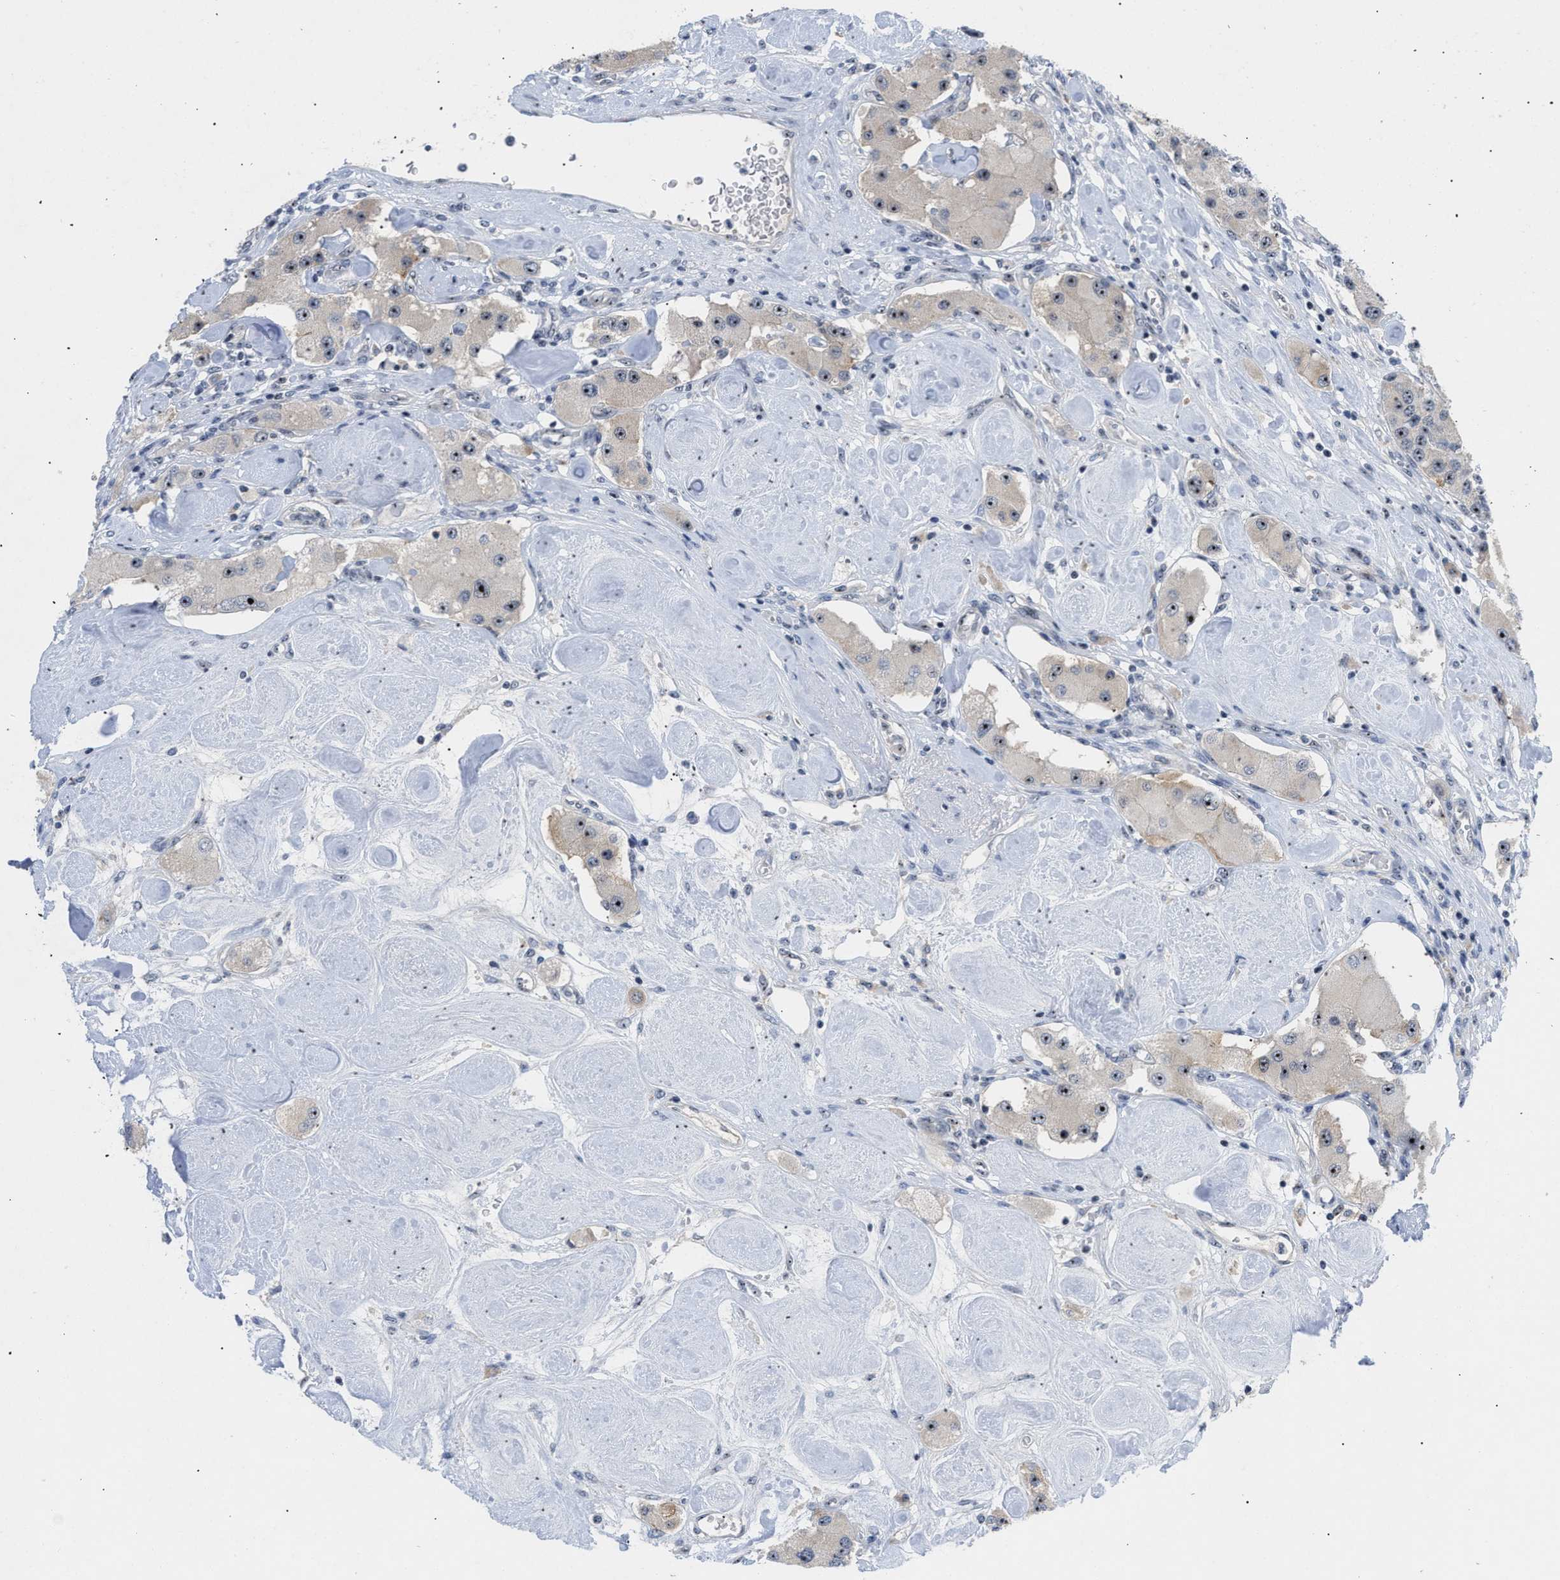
{"staining": {"intensity": "strong", "quantity": "25%-75%", "location": "nuclear"}, "tissue": "carcinoid", "cell_type": "Tumor cells", "image_type": "cancer", "snomed": [{"axis": "morphology", "description": "Carcinoid, malignant, NOS"}, {"axis": "topography", "description": "Pancreas"}], "caption": "This is a micrograph of immunohistochemistry staining of carcinoid, which shows strong expression in the nuclear of tumor cells.", "gene": "NOP58", "patient": {"sex": "male", "age": 41}}